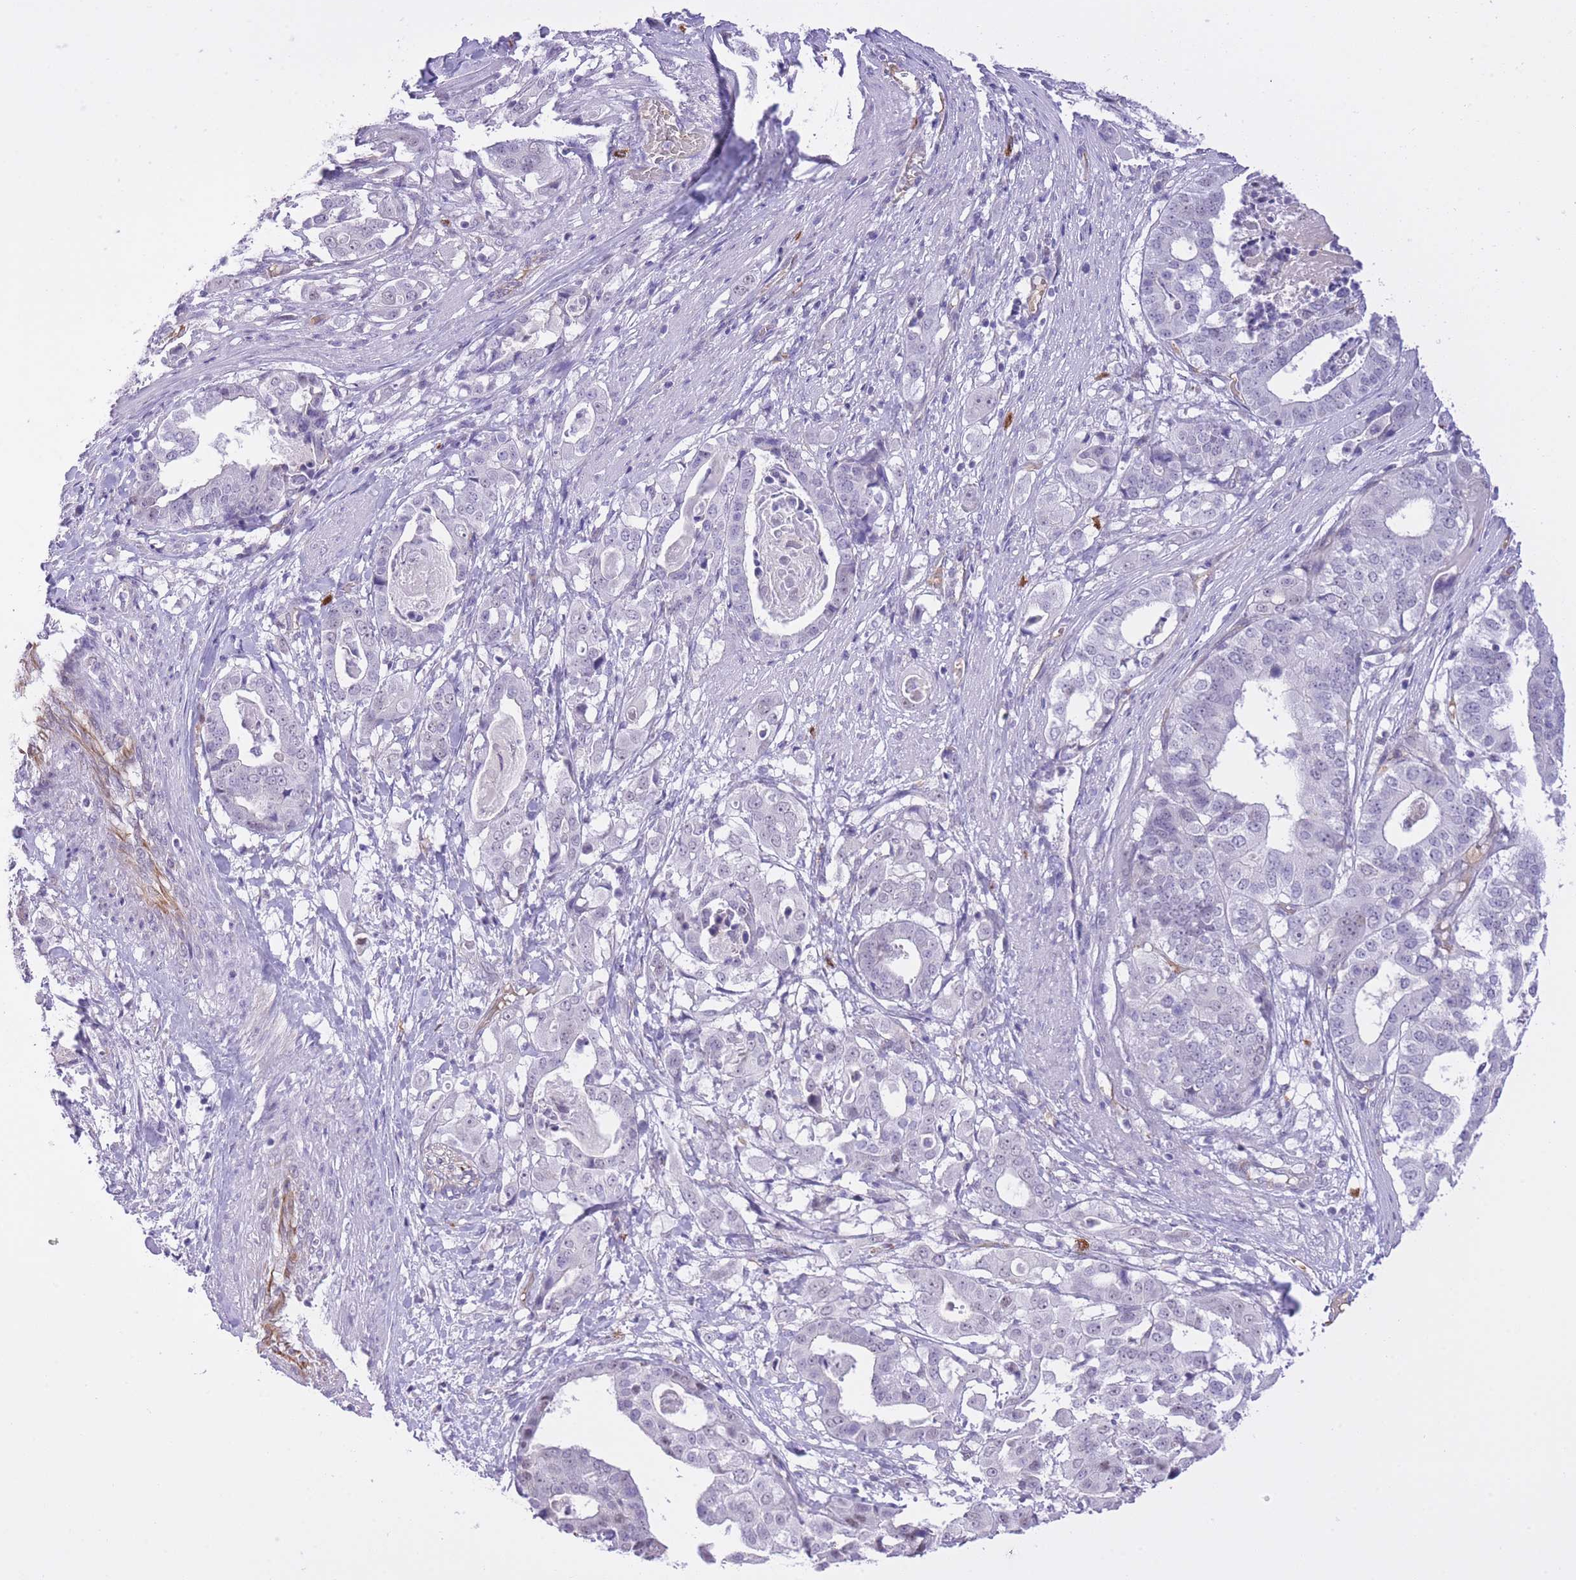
{"staining": {"intensity": "negative", "quantity": "none", "location": "none"}, "tissue": "stomach cancer", "cell_type": "Tumor cells", "image_type": "cancer", "snomed": [{"axis": "morphology", "description": "Adenocarcinoma, NOS"}, {"axis": "topography", "description": "Stomach"}], "caption": "IHC micrograph of stomach adenocarcinoma stained for a protein (brown), which reveals no positivity in tumor cells.", "gene": "MEIOSIN", "patient": {"sex": "male", "age": 48}}